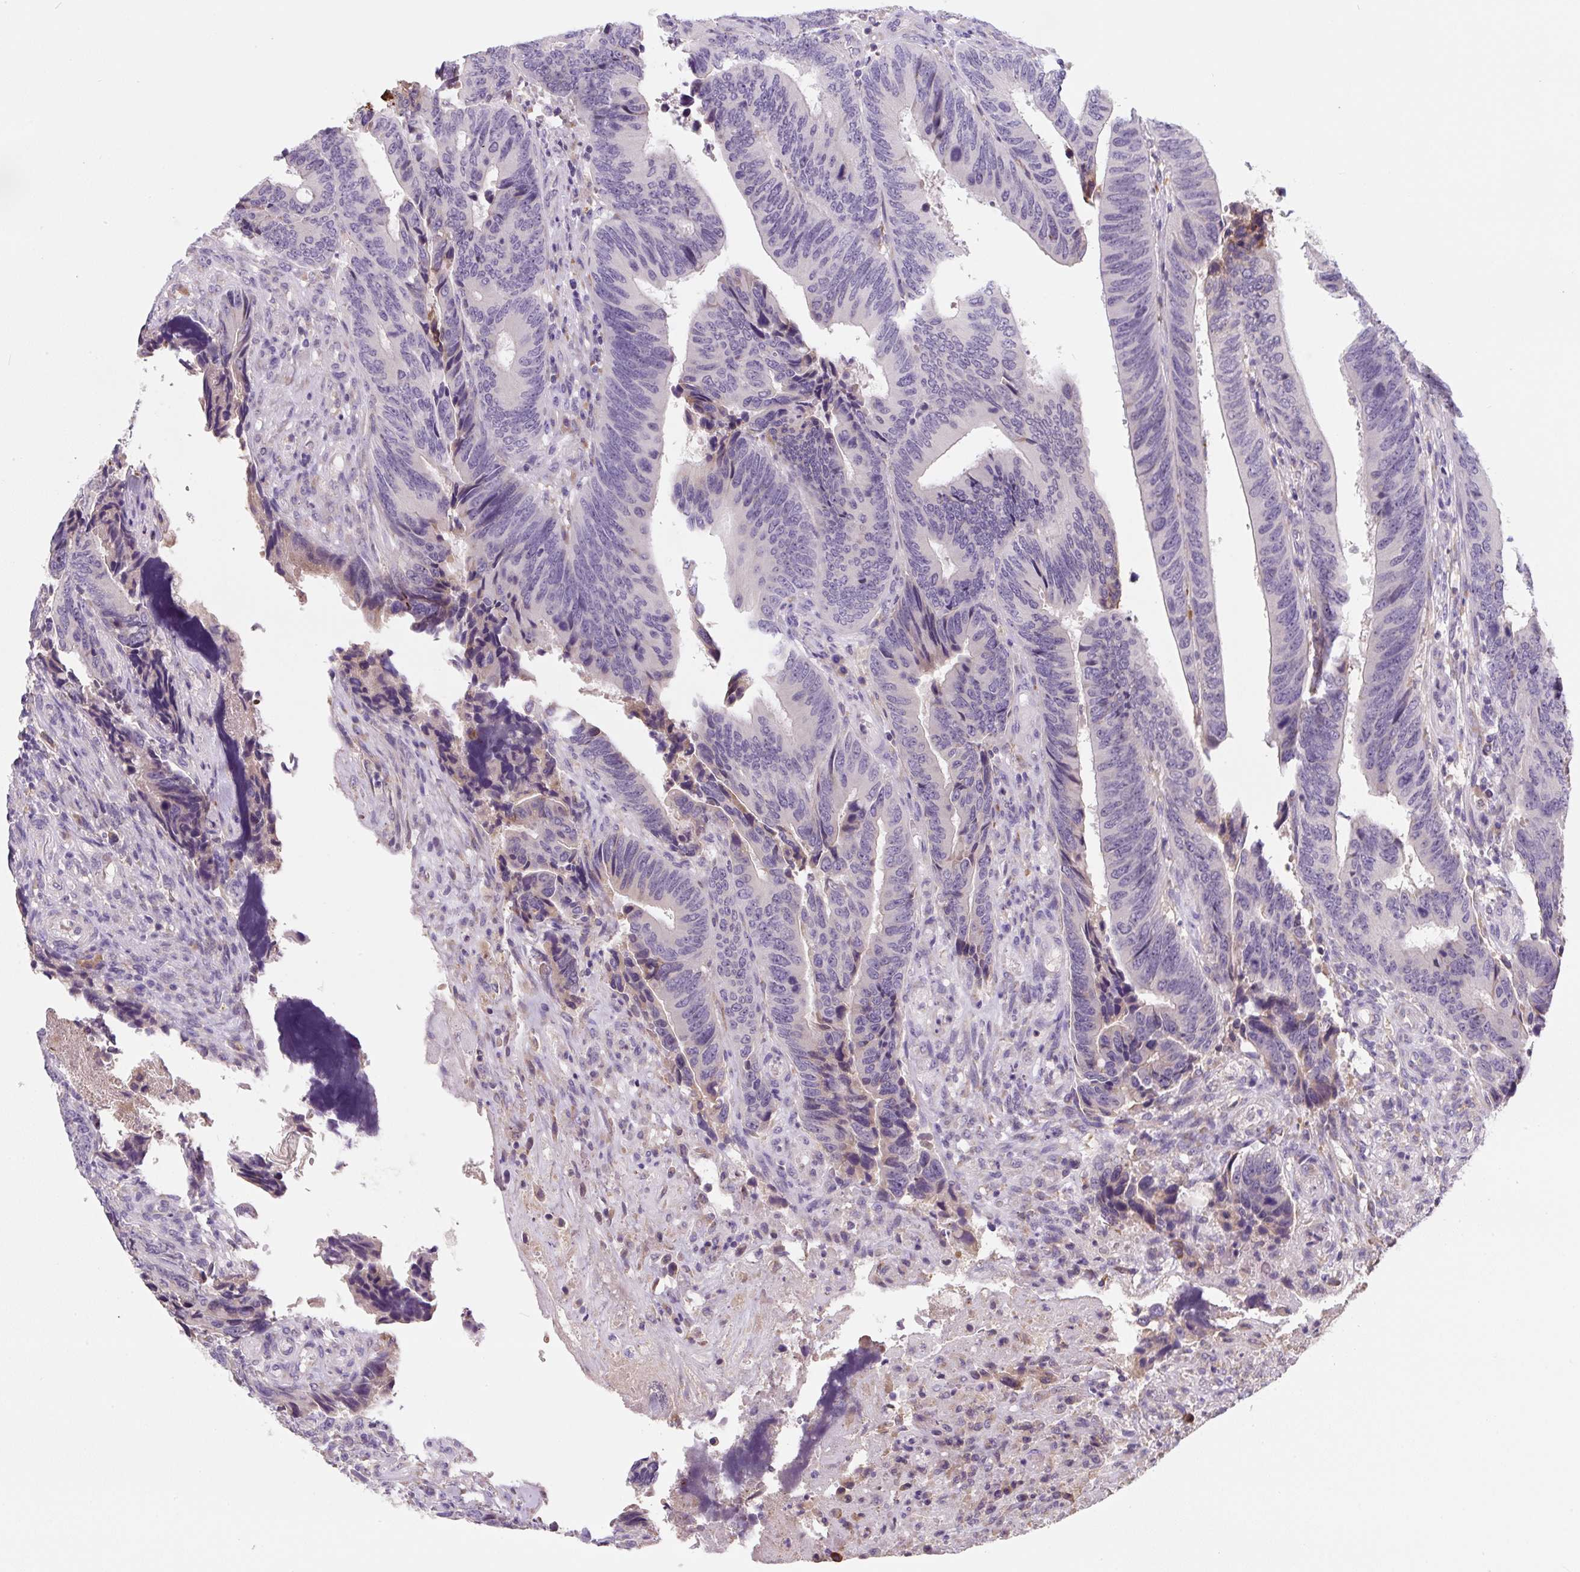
{"staining": {"intensity": "negative", "quantity": "none", "location": "none"}, "tissue": "colorectal cancer", "cell_type": "Tumor cells", "image_type": "cancer", "snomed": [{"axis": "morphology", "description": "Adenocarcinoma, NOS"}, {"axis": "topography", "description": "Colon"}], "caption": "Immunohistochemistry of colorectal adenocarcinoma reveals no expression in tumor cells.", "gene": "FZD5", "patient": {"sex": "male", "age": 87}}